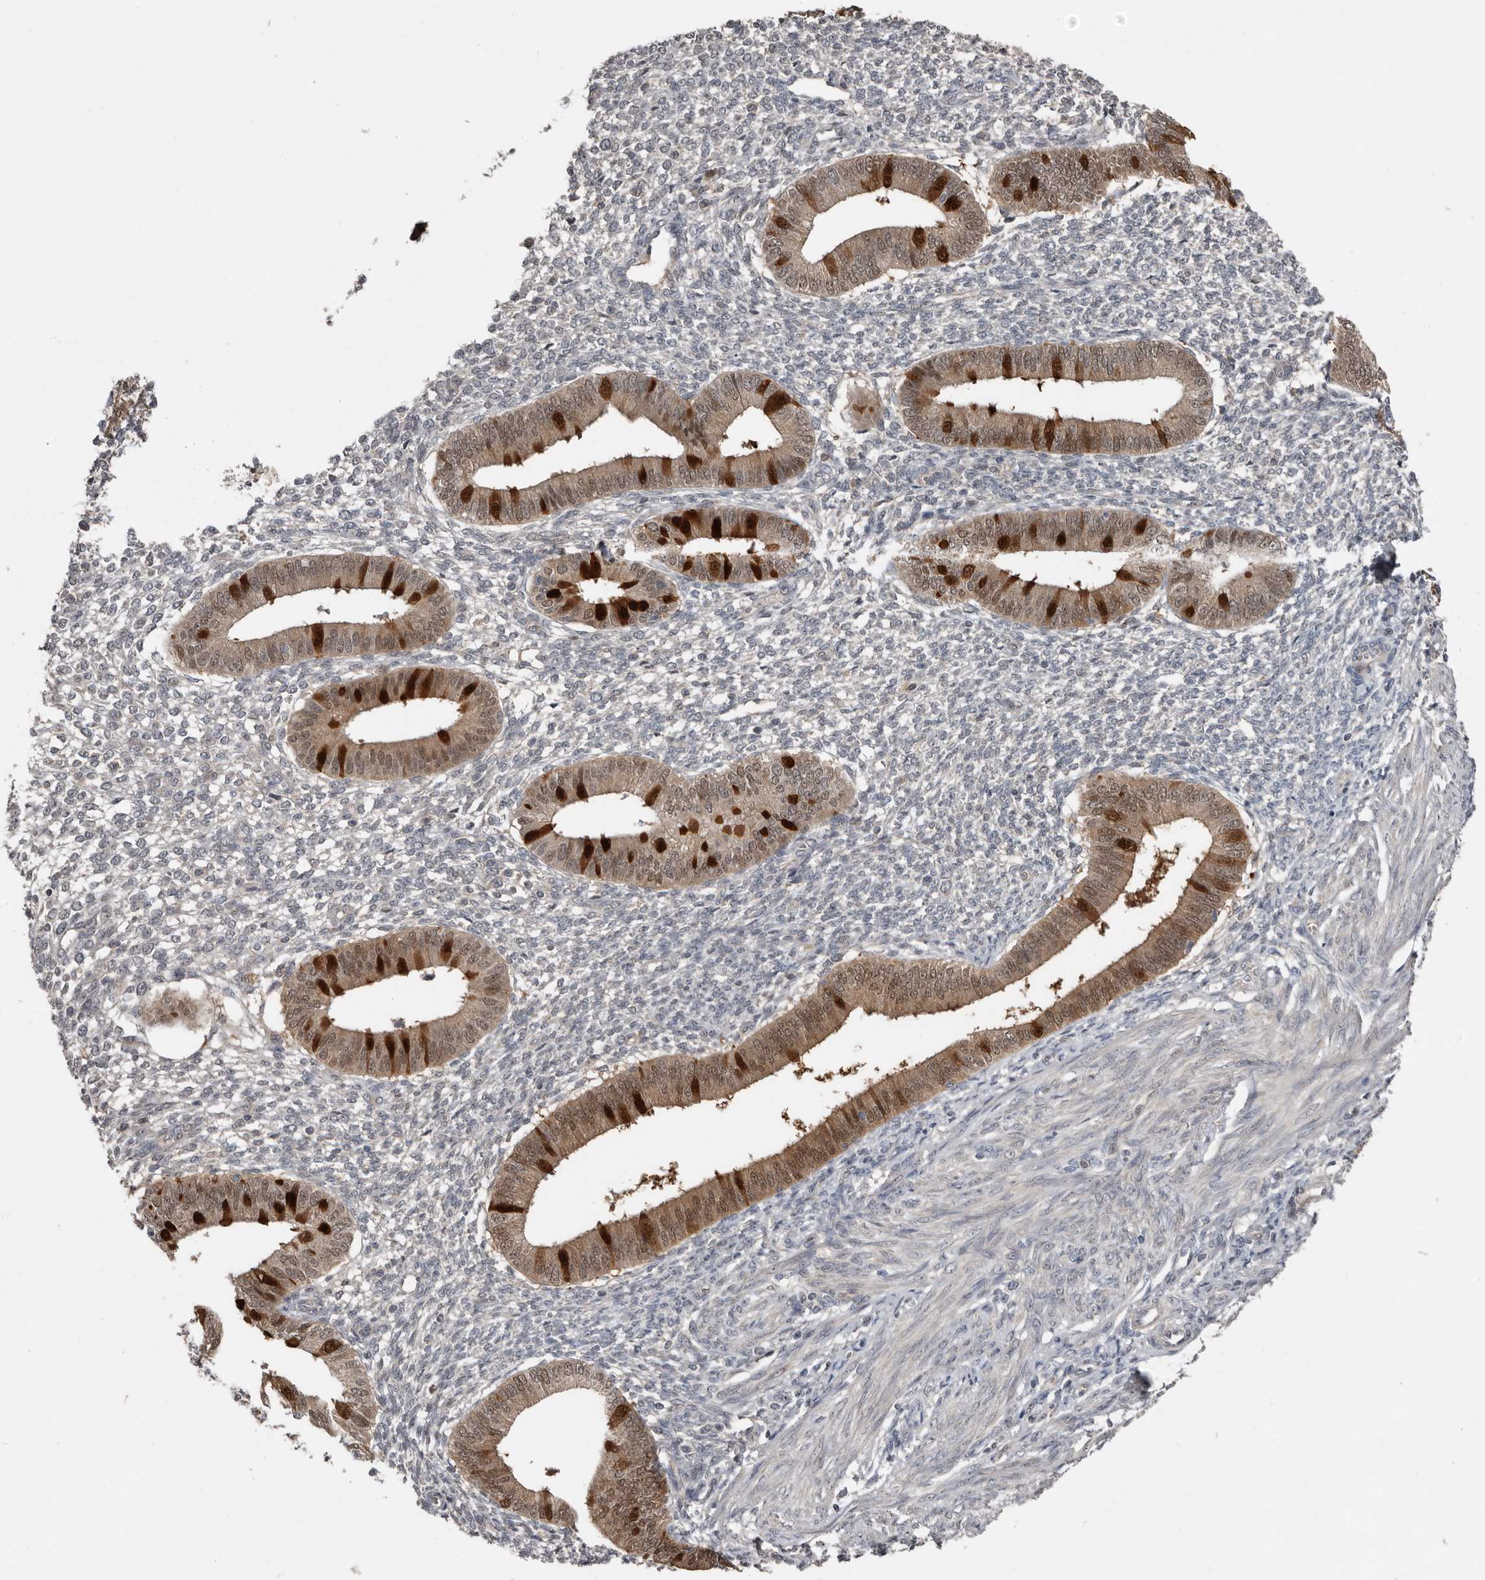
{"staining": {"intensity": "negative", "quantity": "none", "location": "none"}, "tissue": "endometrium", "cell_type": "Cells in endometrial stroma", "image_type": "normal", "snomed": [{"axis": "morphology", "description": "Normal tissue, NOS"}, {"axis": "topography", "description": "Endometrium"}], "caption": "This is an immunohistochemistry (IHC) image of benign endometrium. There is no staining in cells in endometrial stroma.", "gene": "RBKS", "patient": {"sex": "female", "age": 46}}